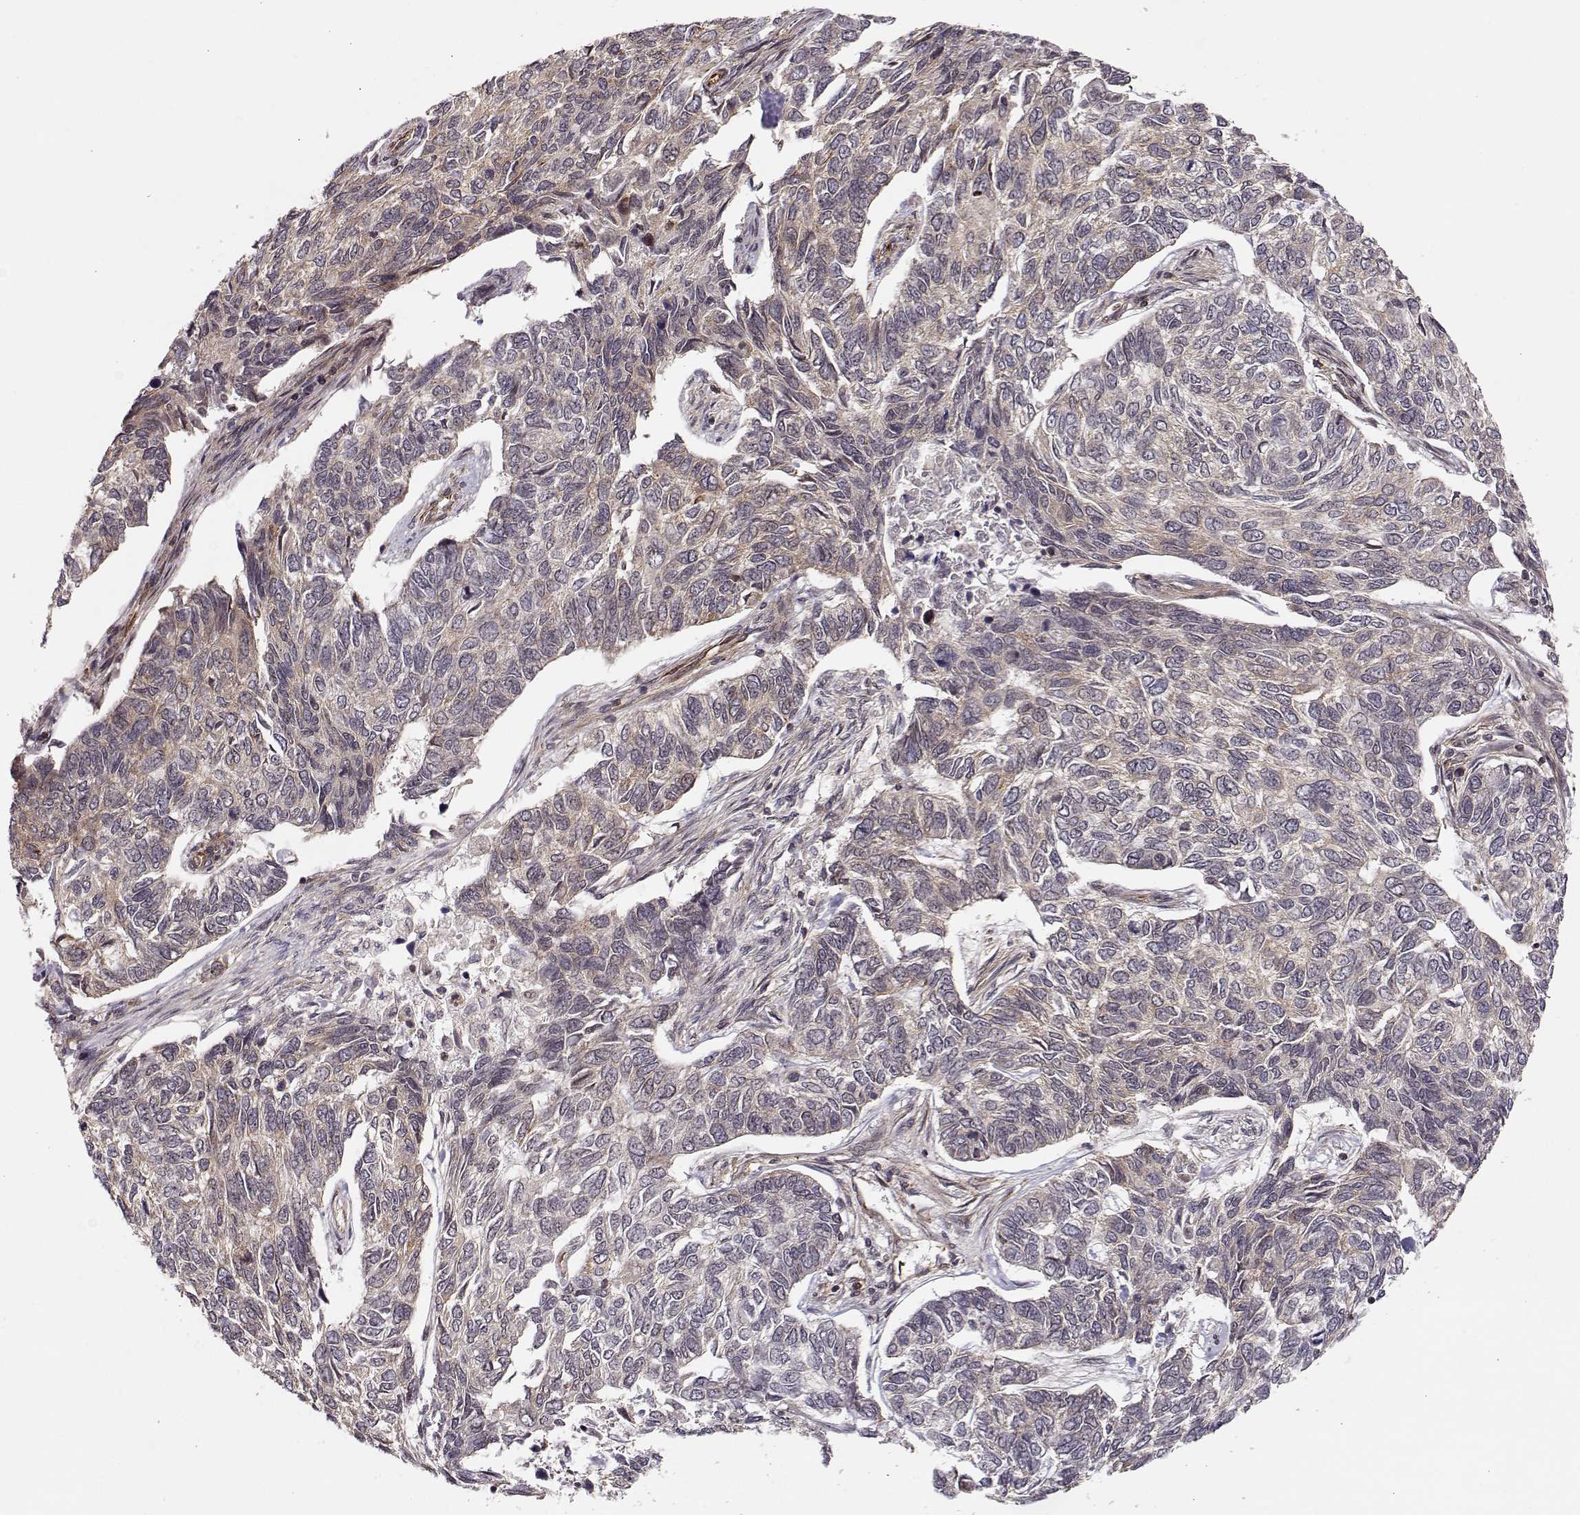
{"staining": {"intensity": "weak", "quantity": ">75%", "location": "cytoplasmic/membranous"}, "tissue": "skin cancer", "cell_type": "Tumor cells", "image_type": "cancer", "snomed": [{"axis": "morphology", "description": "Basal cell carcinoma"}, {"axis": "topography", "description": "Skin"}], "caption": "Immunohistochemical staining of human skin cancer demonstrates low levels of weak cytoplasmic/membranous protein positivity in about >75% of tumor cells.", "gene": "CIR1", "patient": {"sex": "female", "age": 65}}